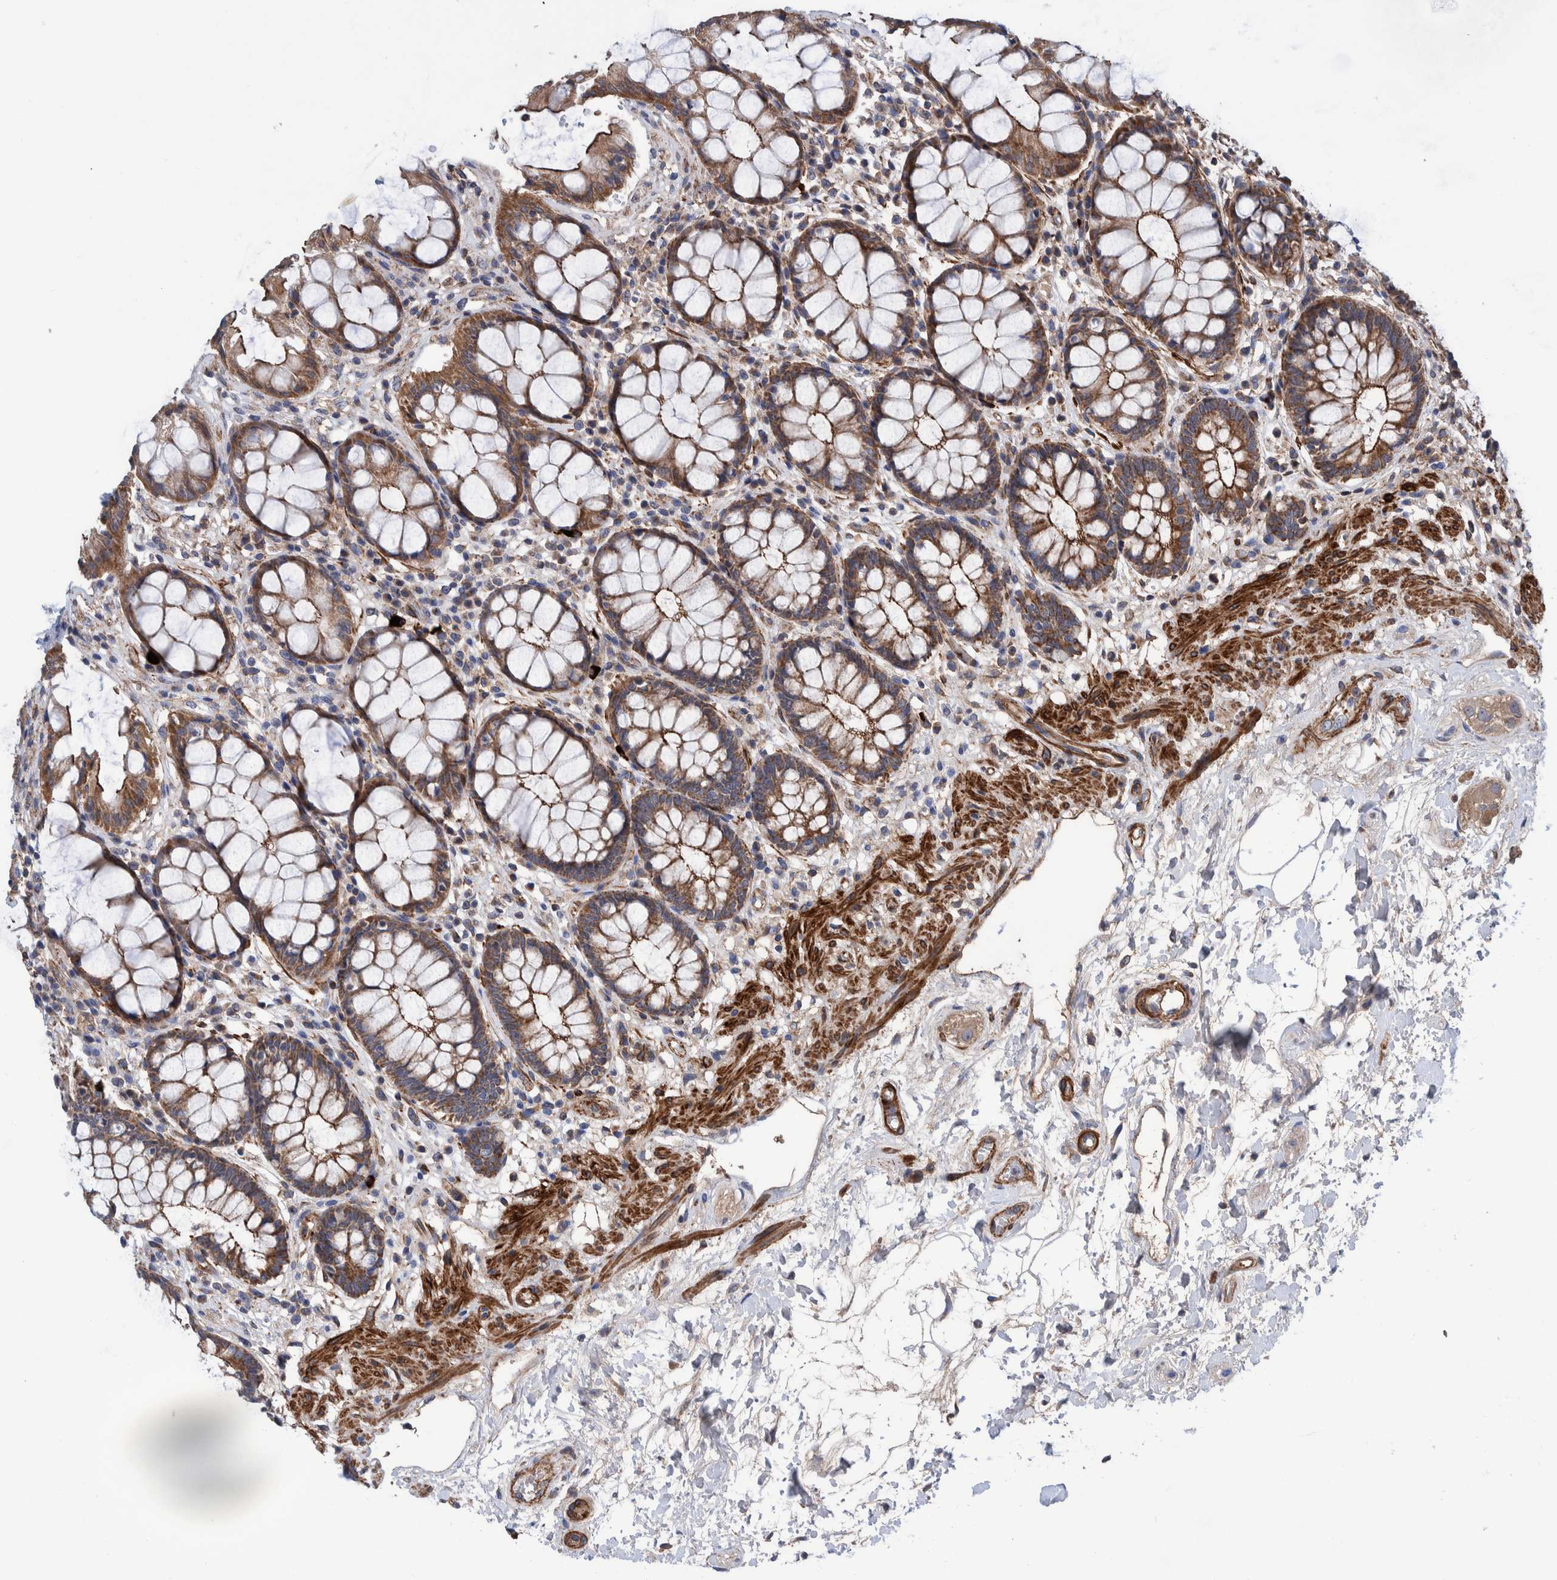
{"staining": {"intensity": "moderate", "quantity": ">75%", "location": "cytoplasmic/membranous"}, "tissue": "rectum", "cell_type": "Glandular cells", "image_type": "normal", "snomed": [{"axis": "morphology", "description": "Normal tissue, NOS"}, {"axis": "topography", "description": "Rectum"}], "caption": "Rectum stained for a protein displays moderate cytoplasmic/membranous positivity in glandular cells. (Brightfield microscopy of DAB IHC at high magnification).", "gene": "ENSG00000262660", "patient": {"sex": "male", "age": 64}}